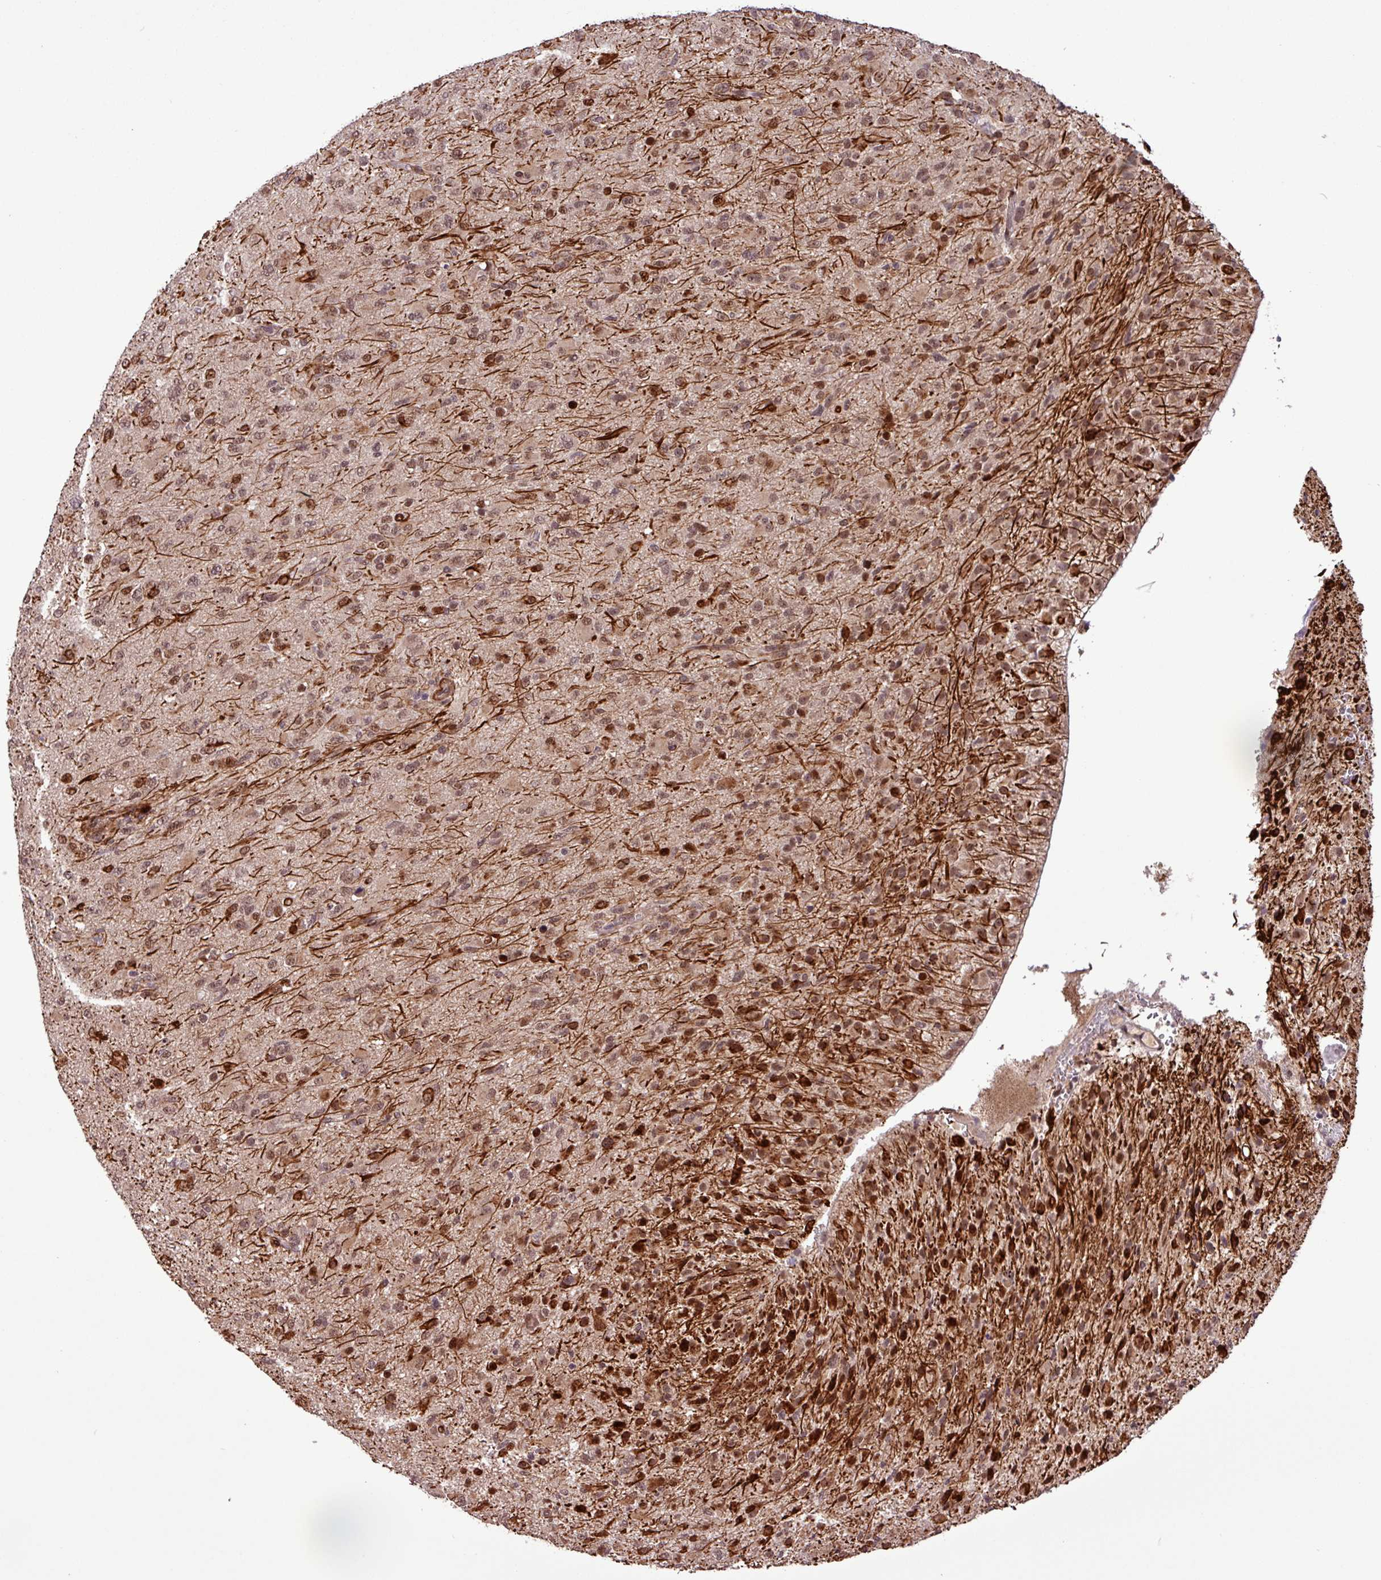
{"staining": {"intensity": "moderate", "quantity": ">75%", "location": "nuclear"}, "tissue": "glioma", "cell_type": "Tumor cells", "image_type": "cancer", "snomed": [{"axis": "morphology", "description": "Glioma, malignant, Low grade"}, {"axis": "topography", "description": "Brain"}], "caption": "Glioma tissue shows moderate nuclear expression in approximately >75% of tumor cells", "gene": "SLC22A24", "patient": {"sex": "male", "age": 65}}